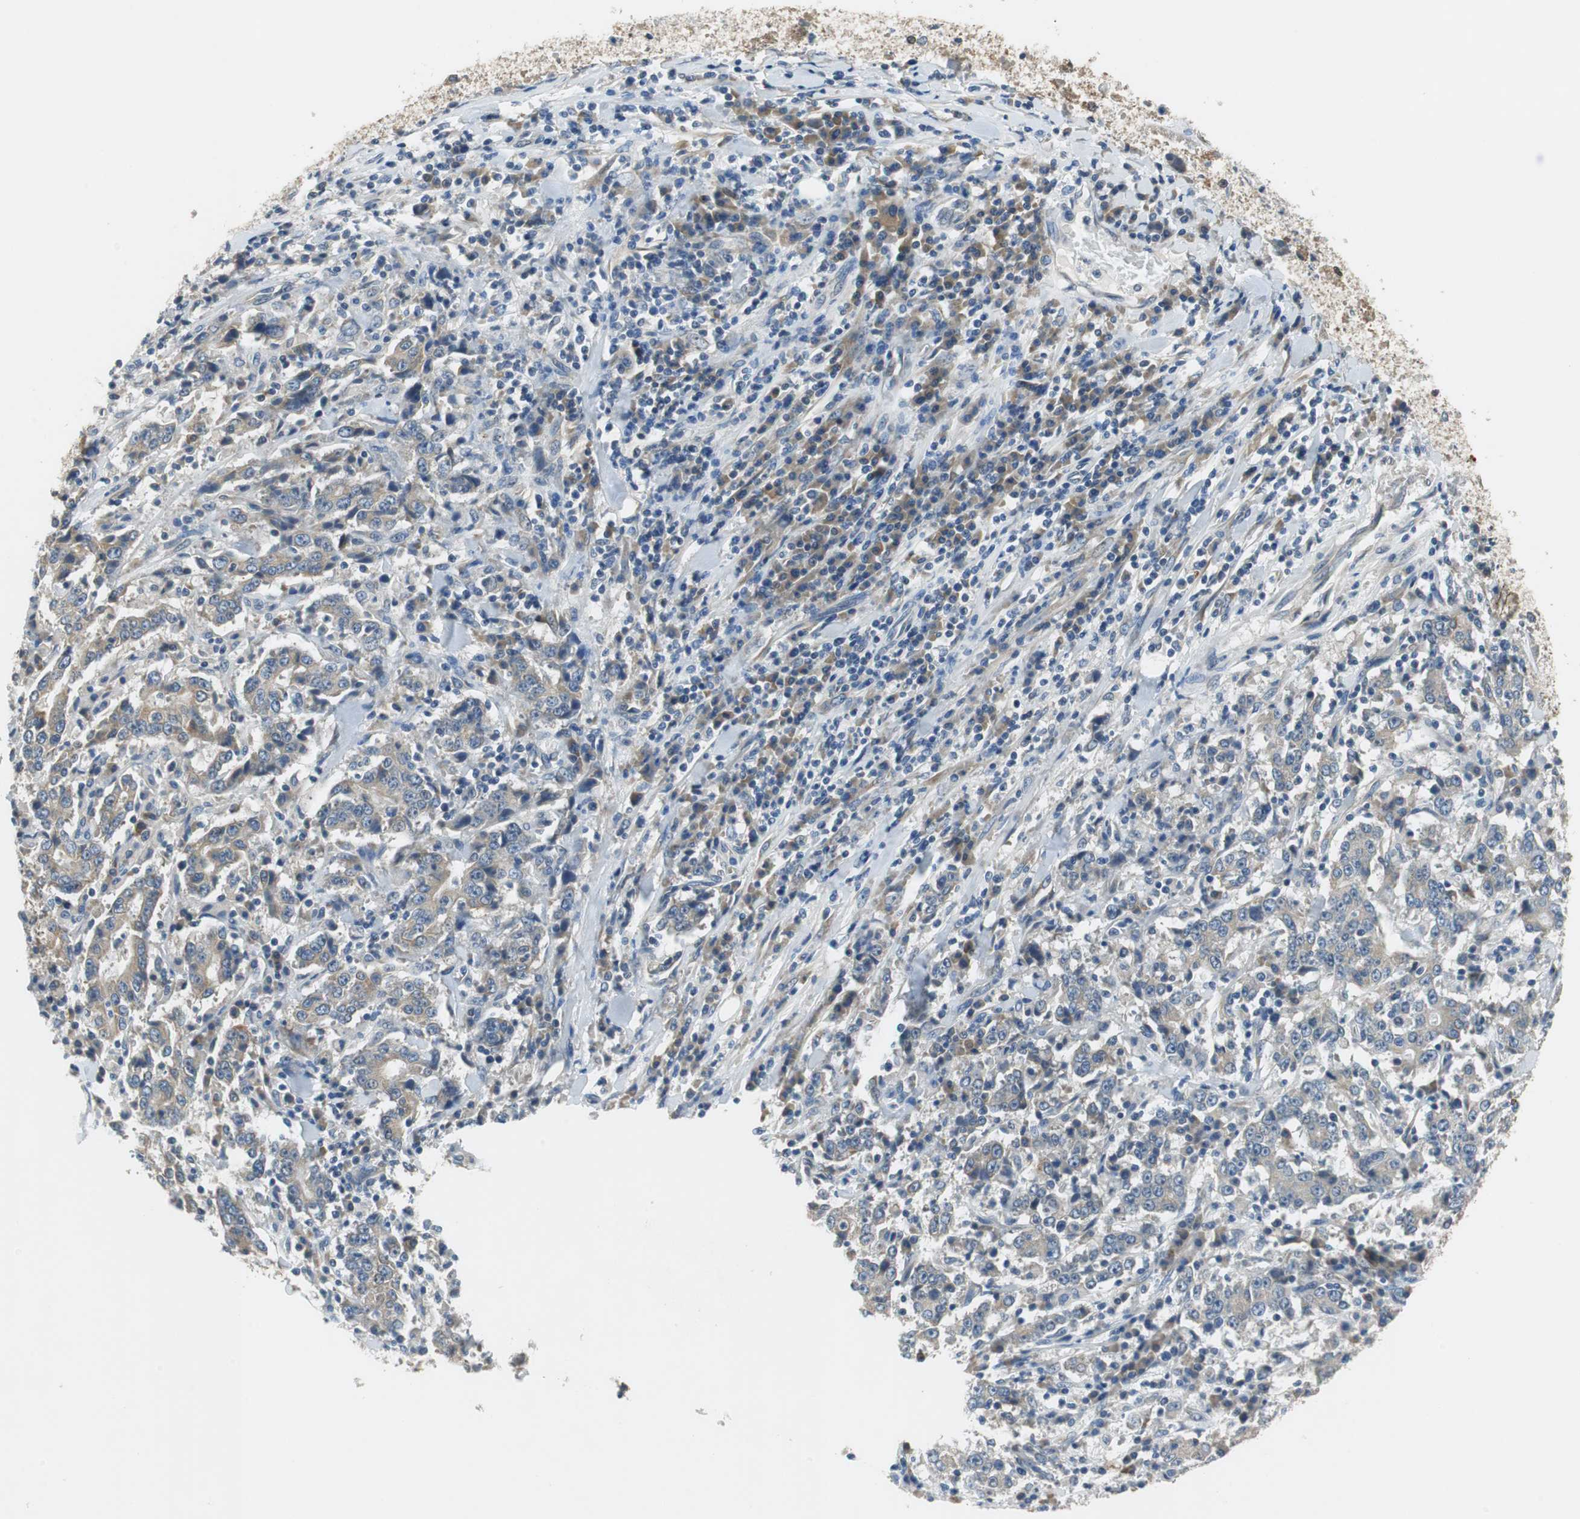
{"staining": {"intensity": "weak", "quantity": ">75%", "location": "cytoplasmic/membranous"}, "tissue": "stomach cancer", "cell_type": "Tumor cells", "image_type": "cancer", "snomed": [{"axis": "morphology", "description": "Normal tissue, NOS"}, {"axis": "morphology", "description": "Adenocarcinoma, NOS"}, {"axis": "topography", "description": "Stomach, upper"}, {"axis": "topography", "description": "Stomach"}], "caption": "Tumor cells show low levels of weak cytoplasmic/membranous expression in about >75% of cells in human stomach cancer.", "gene": "FADS2", "patient": {"sex": "male", "age": 59}}